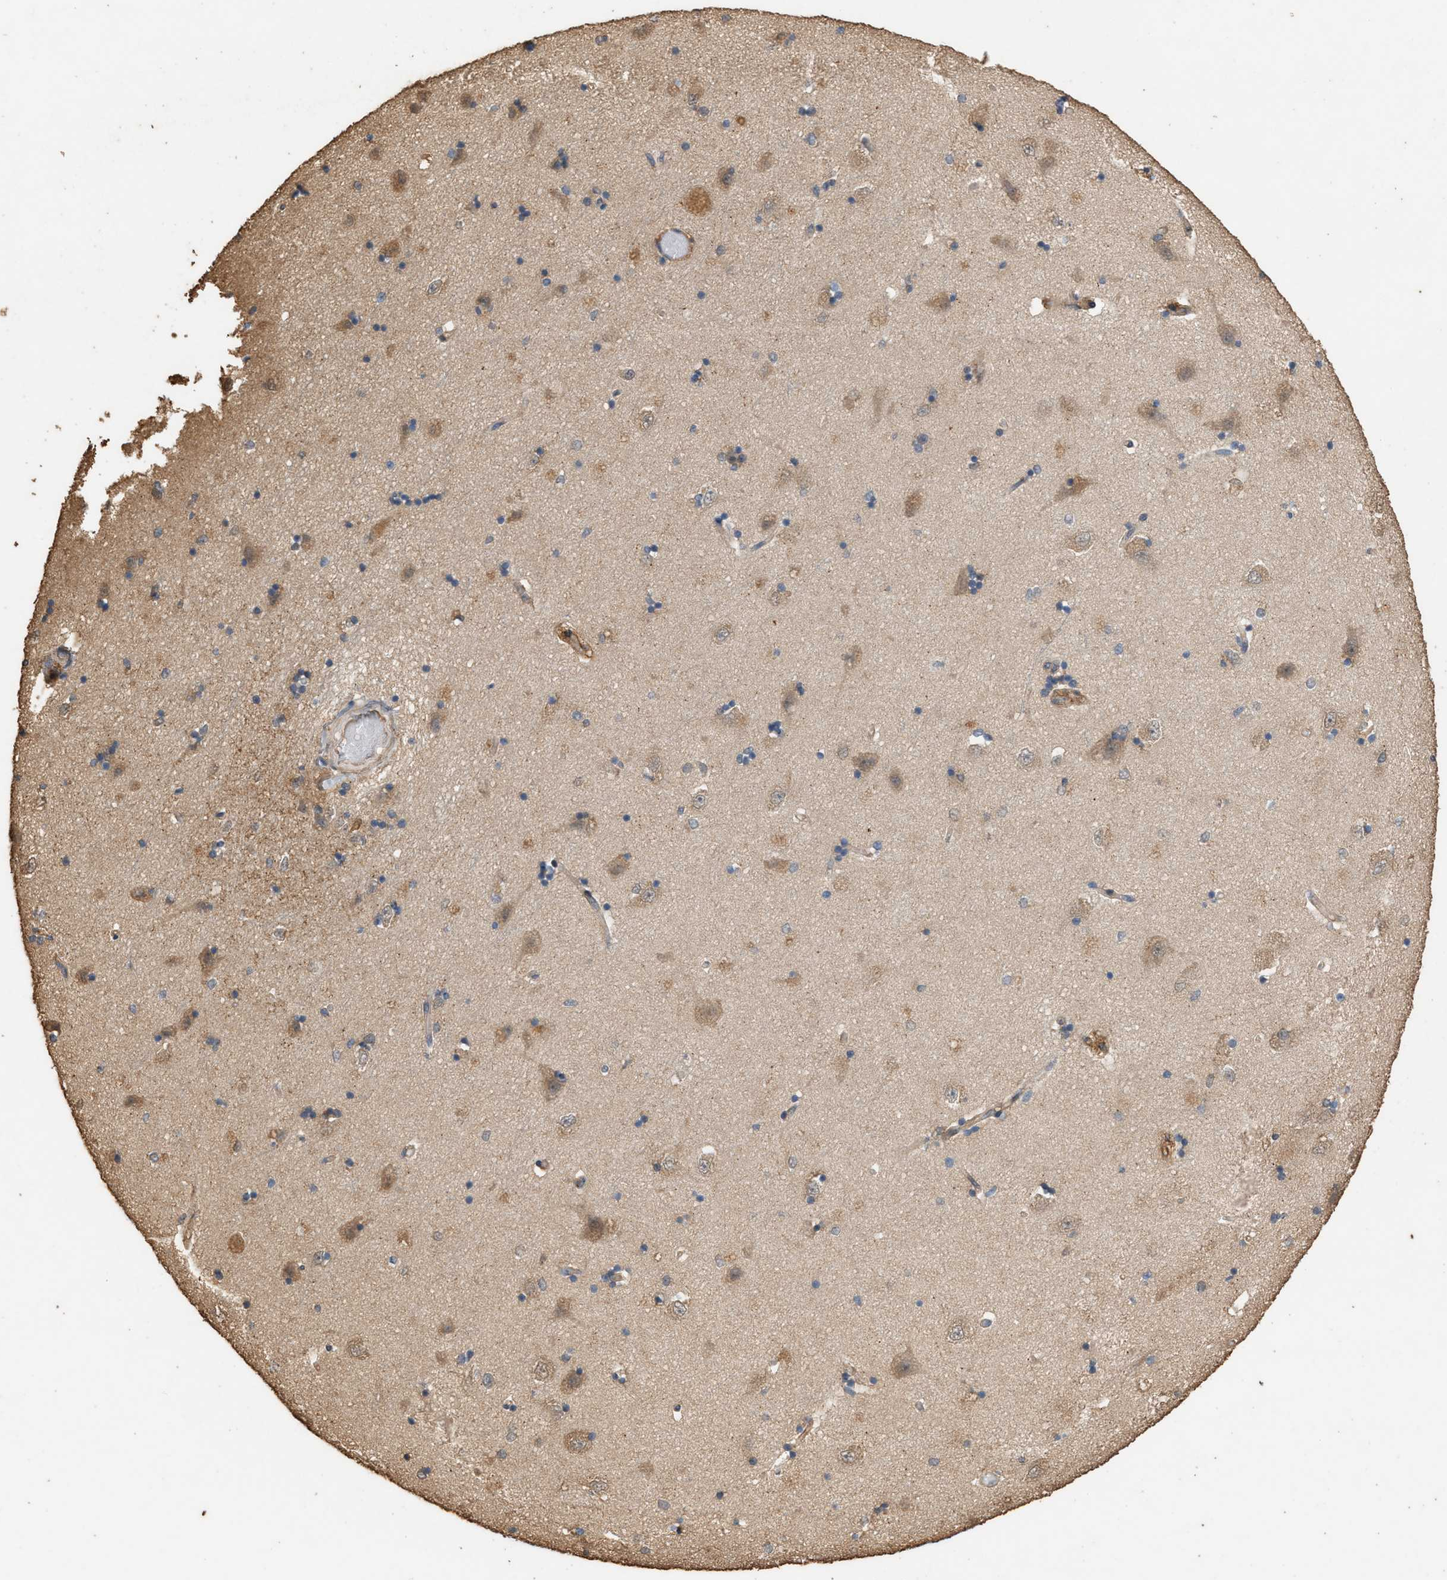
{"staining": {"intensity": "weak", "quantity": "25%-75%", "location": "cytoplasmic/membranous"}, "tissue": "hippocampus", "cell_type": "Glial cells", "image_type": "normal", "snomed": [{"axis": "morphology", "description": "Normal tissue, NOS"}, {"axis": "topography", "description": "Hippocampus"}], "caption": "Weak cytoplasmic/membranous protein staining is identified in about 25%-75% of glial cells in hippocampus. The staining was performed using DAB to visualize the protein expression in brown, while the nuclei were stained in blue with hematoxylin (Magnification: 20x).", "gene": "DCAF7", "patient": {"sex": "male", "age": 45}}